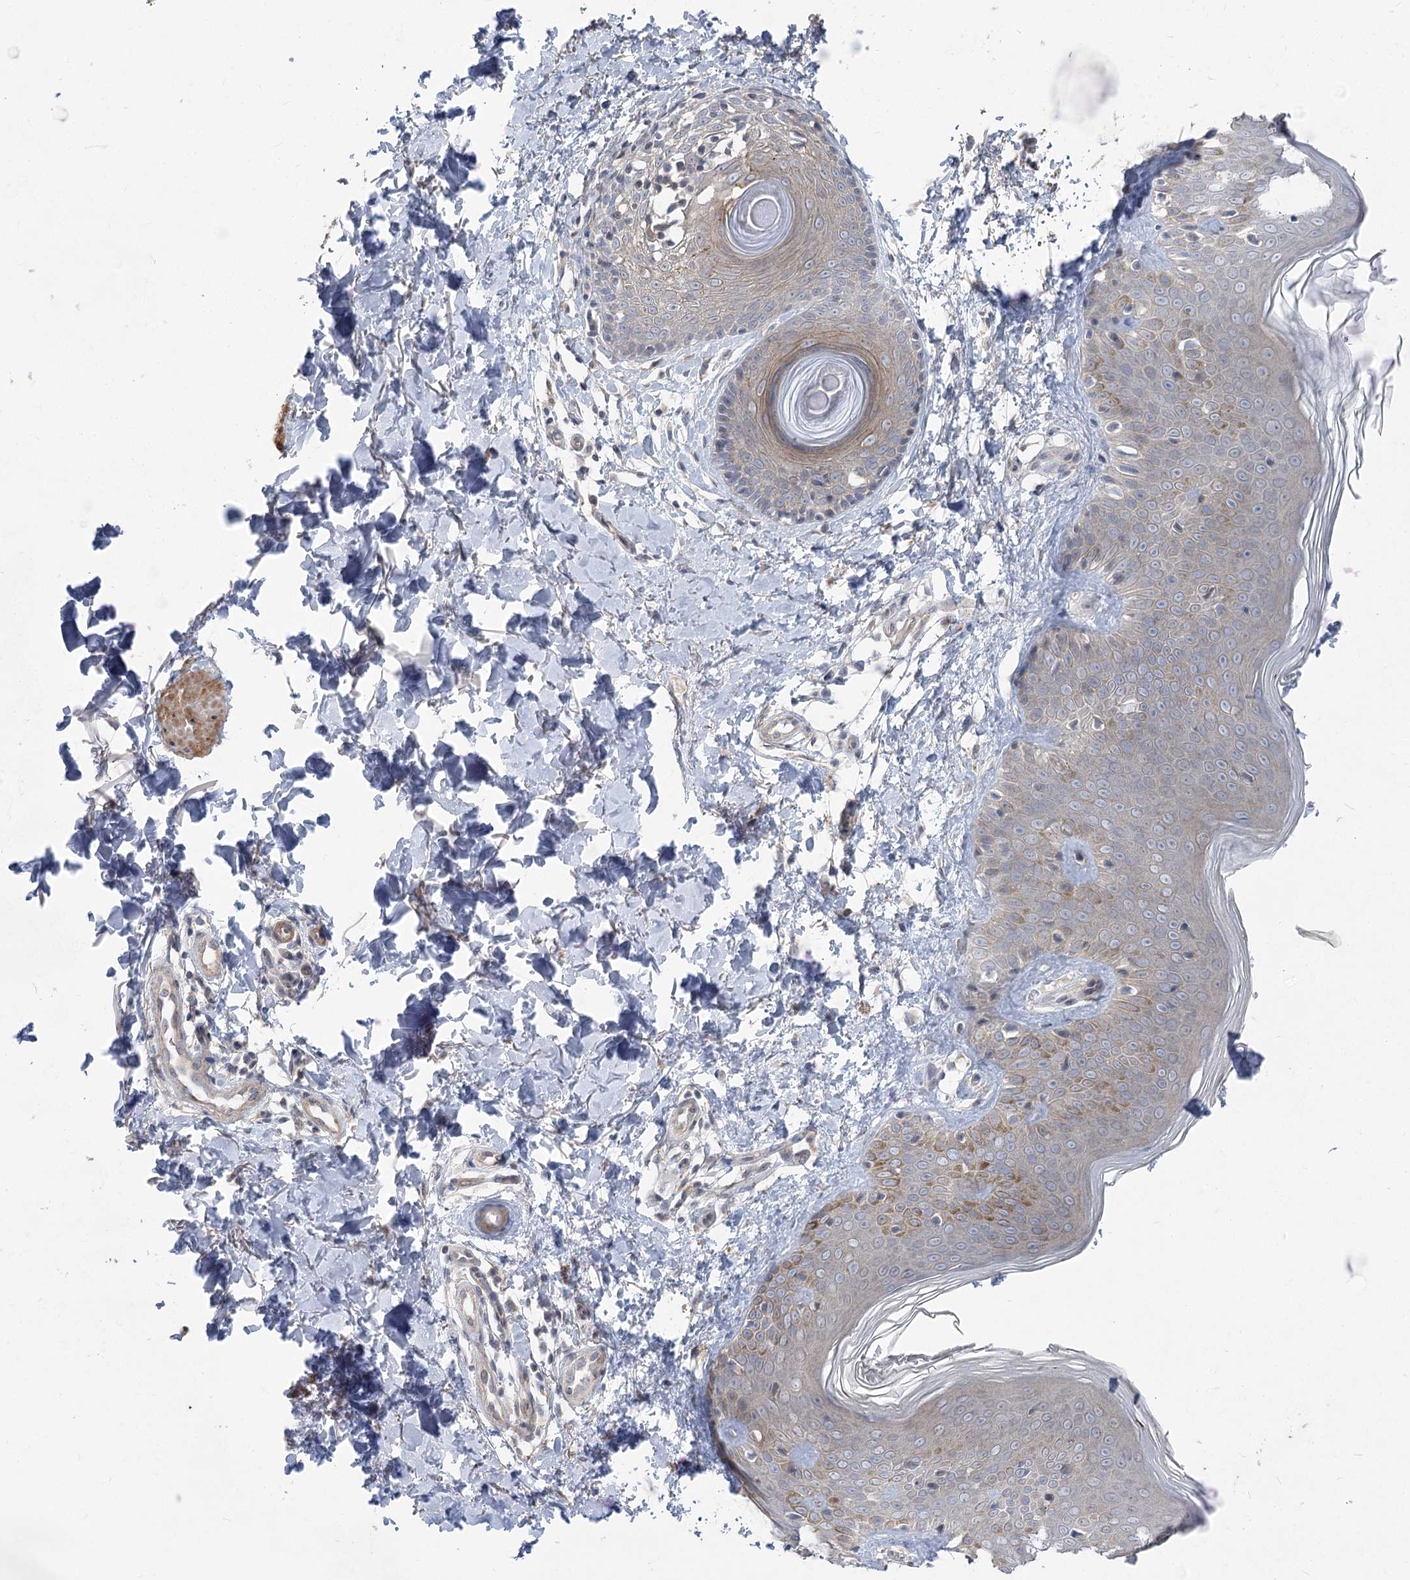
{"staining": {"intensity": "weak", "quantity": "25%-75%", "location": "cytoplasmic/membranous"}, "tissue": "skin", "cell_type": "Fibroblasts", "image_type": "normal", "snomed": [{"axis": "morphology", "description": "Normal tissue, NOS"}, {"axis": "topography", "description": "Skin"}], "caption": "A brown stain highlights weak cytoplasmic/membranous staining of a protein in fibroblasts of benign skin.", "gene": "SCN11A", "patient": {"sex": "male", "age": 37}}